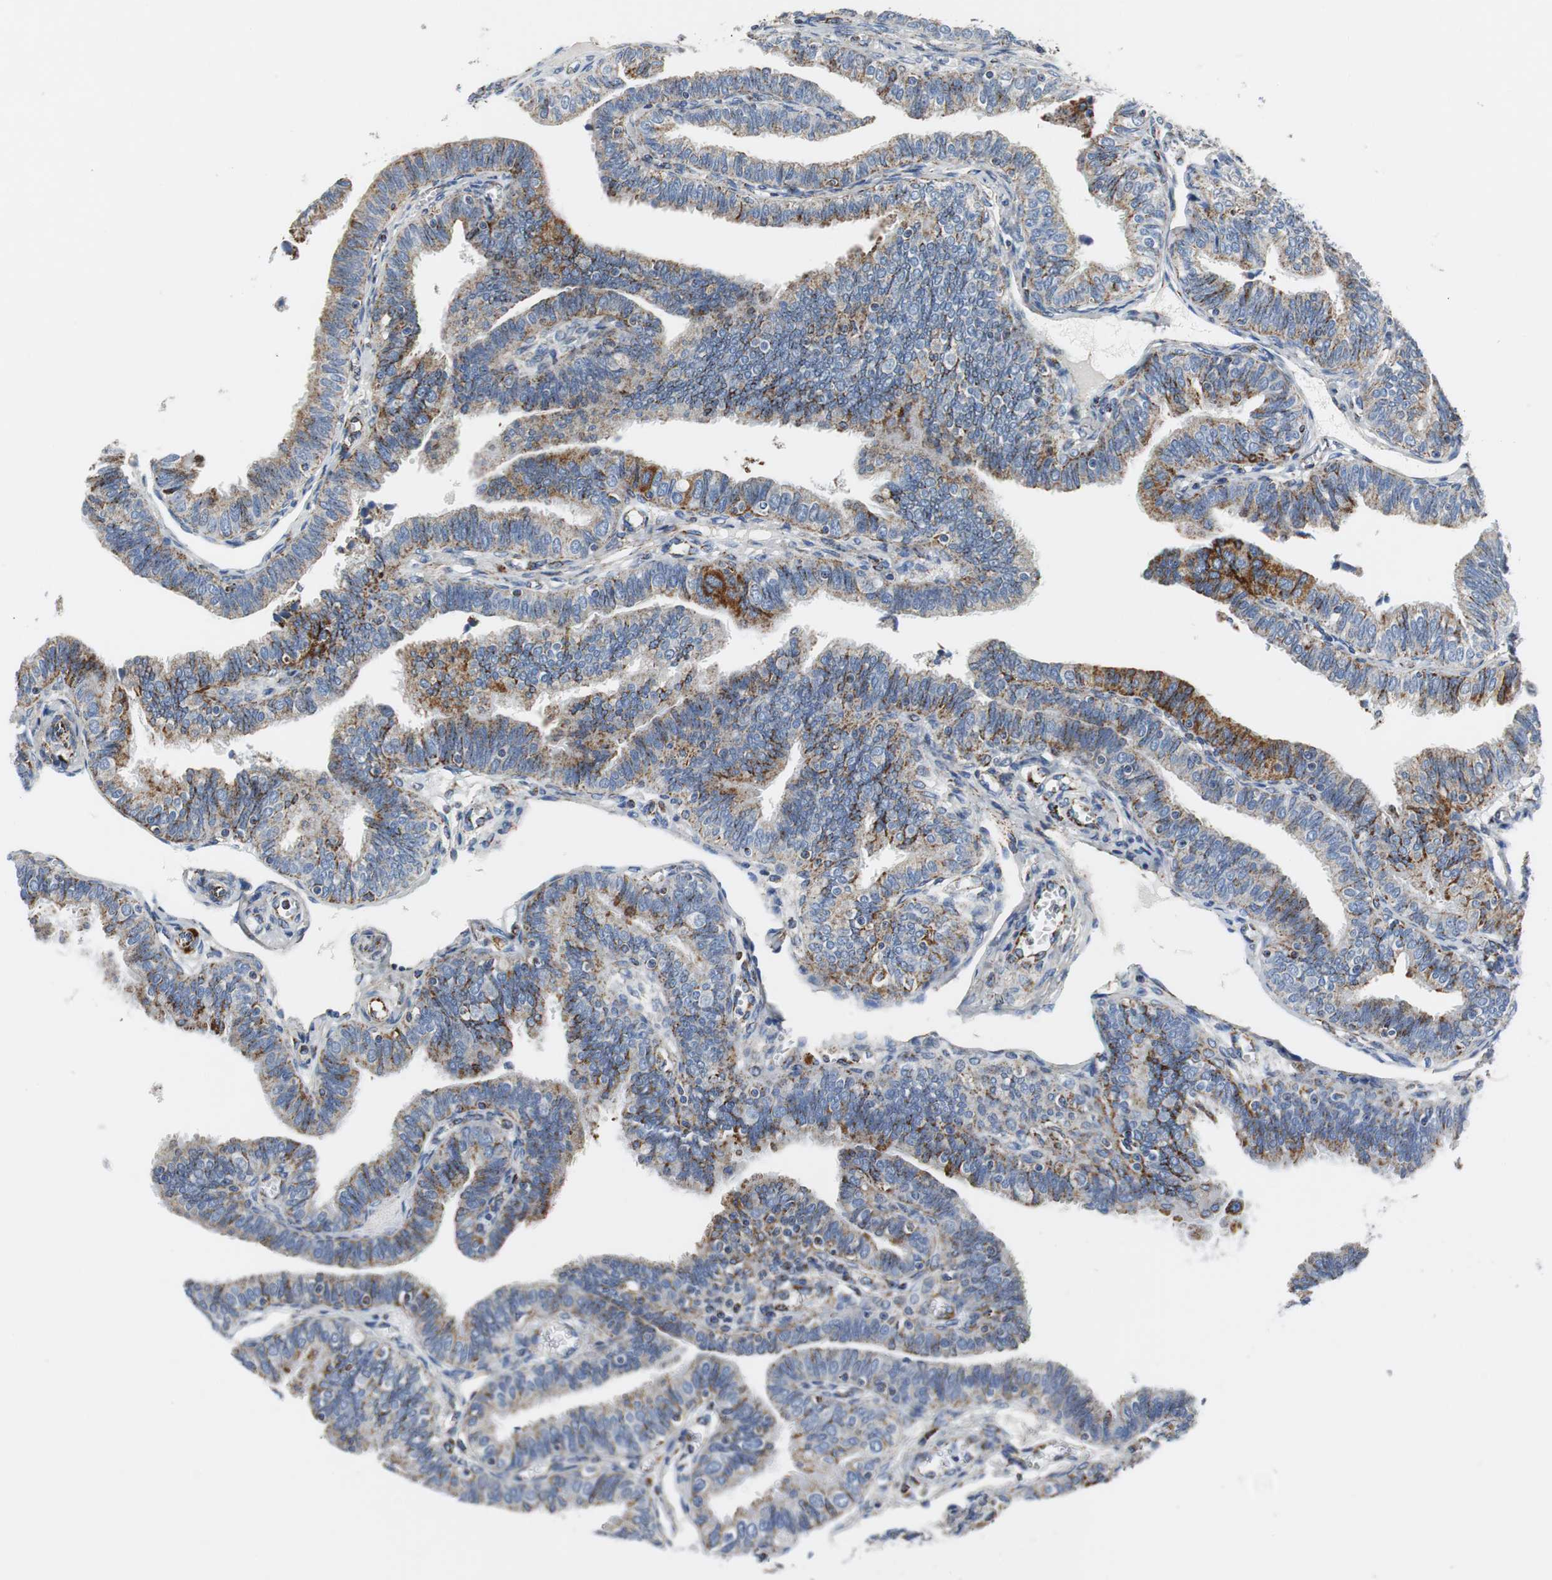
{"staining": {"intensity": "strong", "quantity": ">75%", "location": "cytoplasmic/membranous"}, "tissue": "fallopian tube", "cell_type": "Glandular cells", "image_type": "normal", "snomed": [{"axis": "morphology", "description": "Normal tissue, NOS"}, {"axis": "topography", "description": "Fallopian tube"}], "caption": "Glandular cells display strong cytoplasmic/membranous expression in approximately >75% of cells in unremarkable fallopian tube. (DAB (3,3'-diaminobenzidine) = brown stain, brightfield microscopy at high magnification).", "gene": "C1QTNF7", "patient": {"sex": "female", "age": 46}}